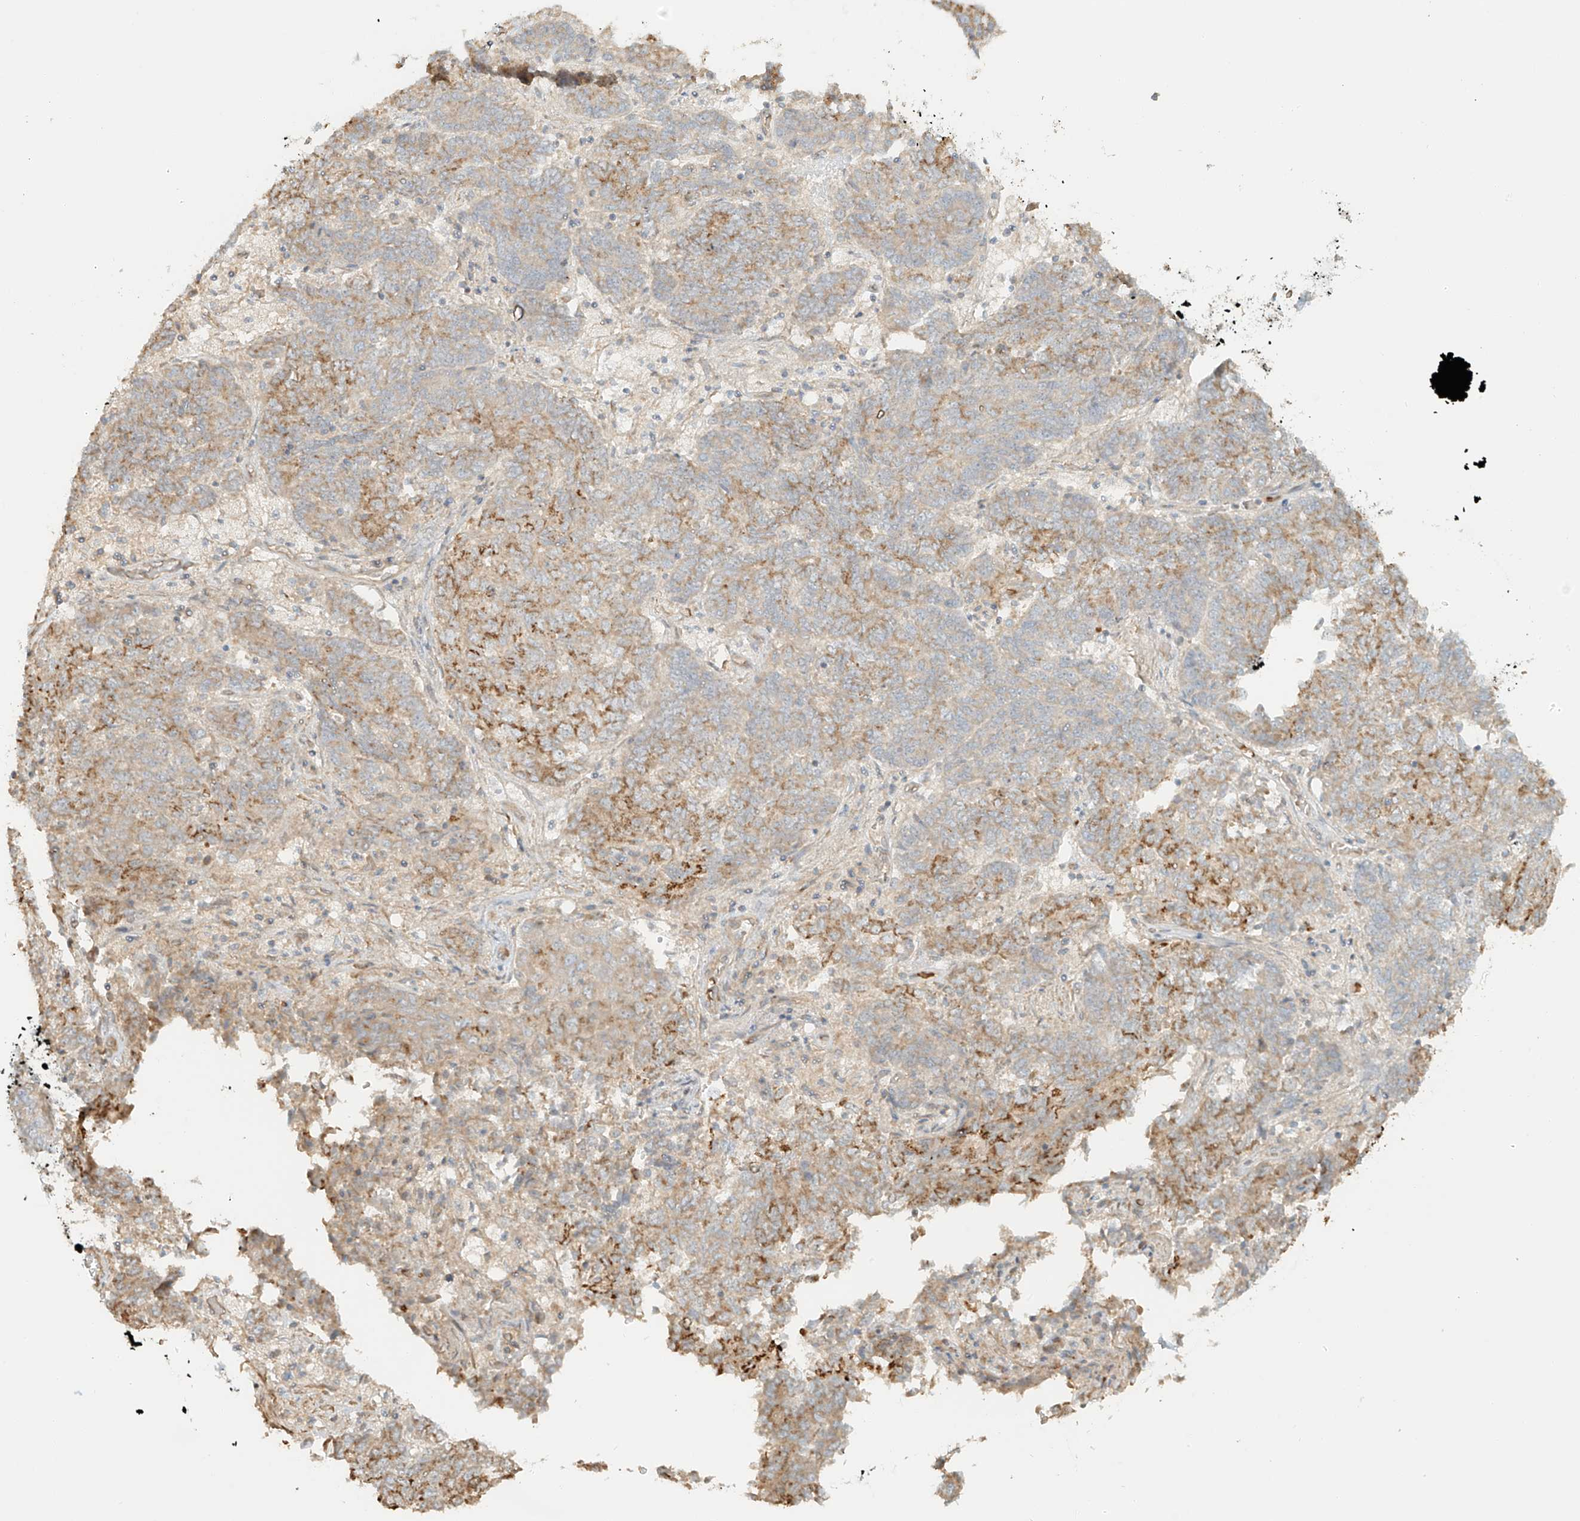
{"staining": {"intensity": "moderate", "quantity": "25%-75%", "location": "cytoplasmic/membranous"}, "tissue": "endometrial cancer", "cell_type": "Tumor cells", "image_type": "cancer", "snomed": [{"axis": "morphology", "description": "Adenocarcinoma, NOS"}, {"axis": "topography", "description": "Endometrium"}], "caption": "Human endometrial cancer (adenocarcinoma) stained with a brown dye displays moderate cytoplasmic/membranous positive expression in about 25%-75% of tumor cells.", "gene": "UPK1B", "patient": {"sex": "female", "age": 80}}